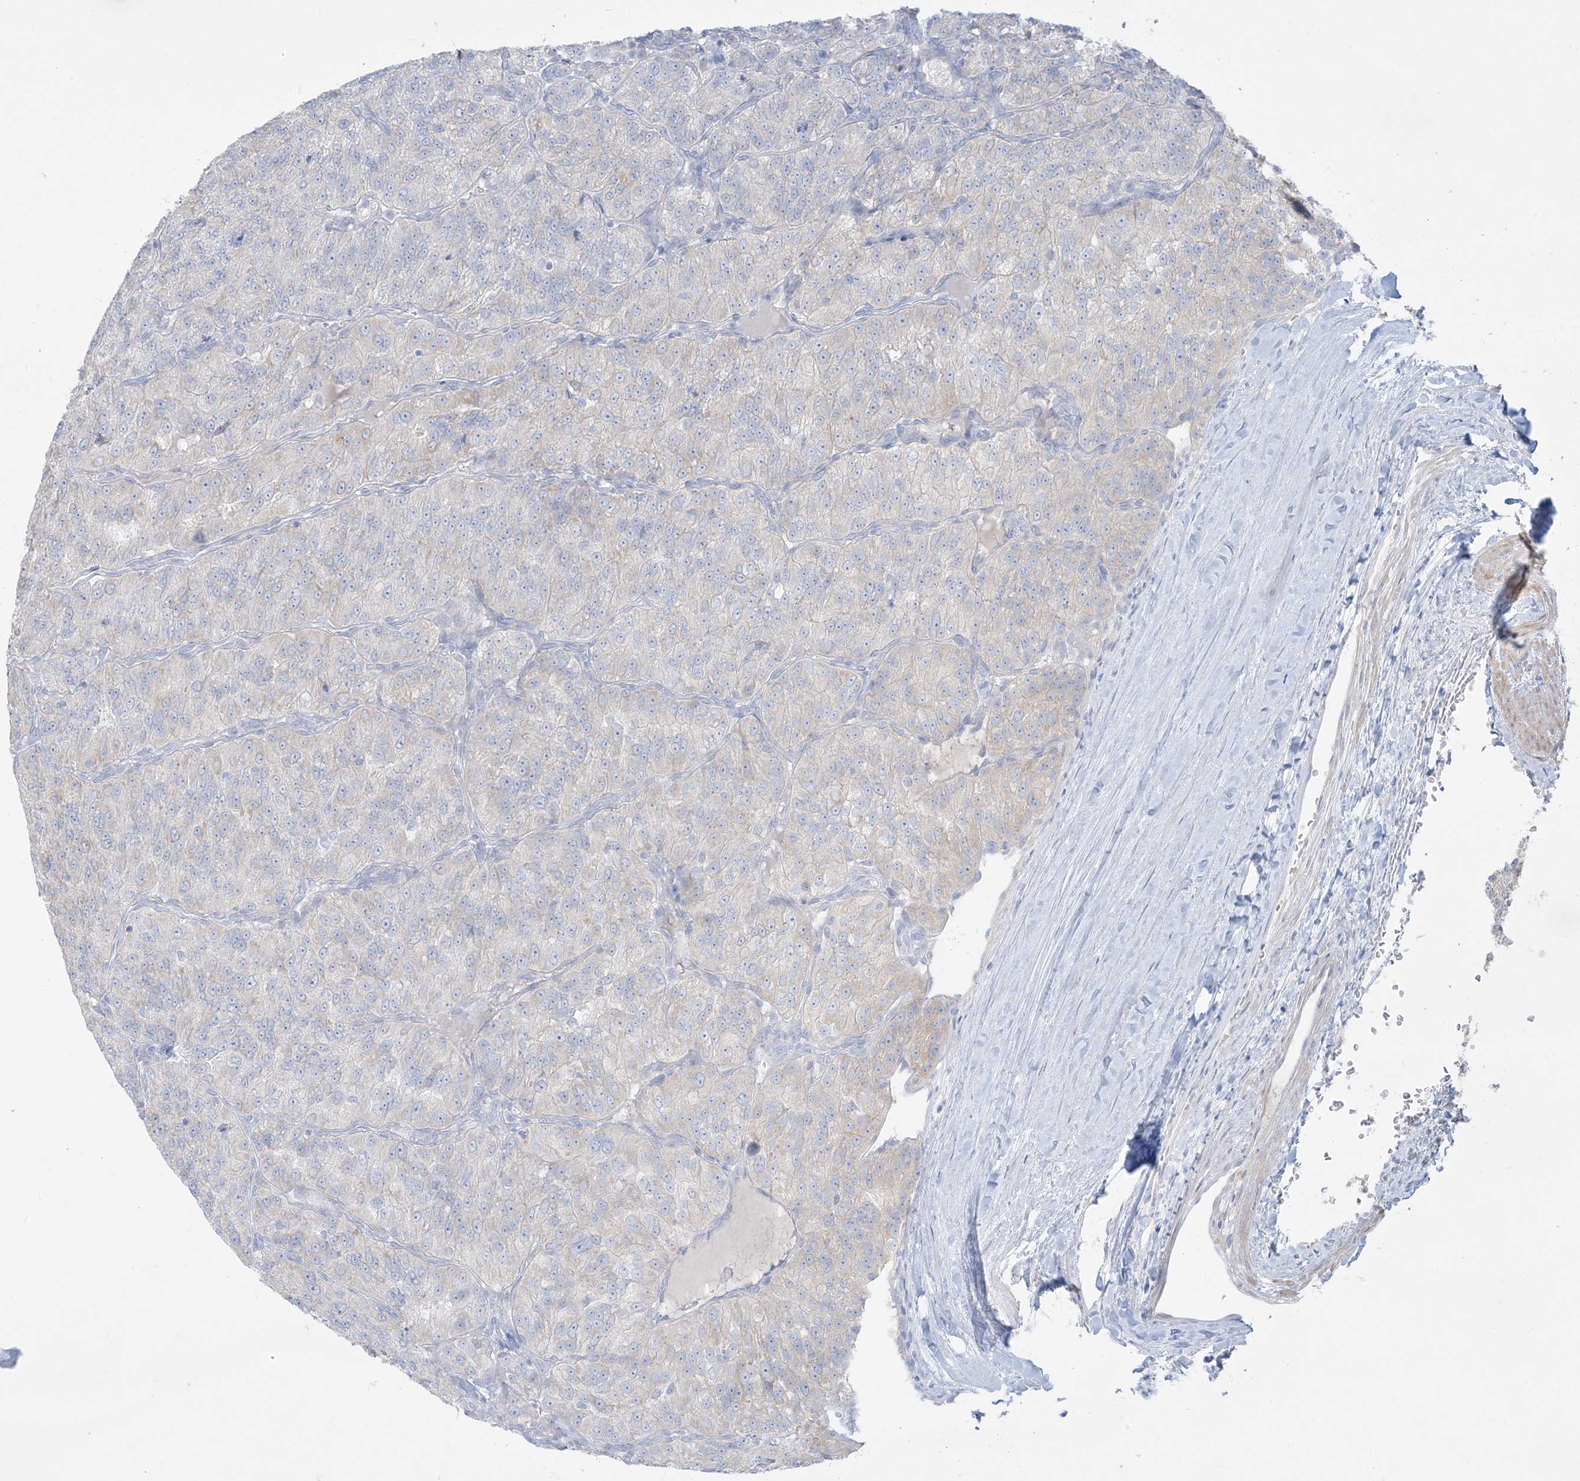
{"staining": {"intensity": "negative", "quantity": "none", "location": "none"}, "tissue": "renal cancer", "cell_type": "Tumor cells", "image_type": "cancer", "snomed": [{"axis": "morphology", "description": "Adenocarcinoma, NOS"}, {"axis": "topography", "description": "Kidney"}], "caption": "IHC histopathology image of human renal cancer (adenocarcinoma) stained for a protein (brown), which demonstrates no expression in tumor cells.", "gene": "FAM184A", "patient": {"sex": "female", "age": 63}}